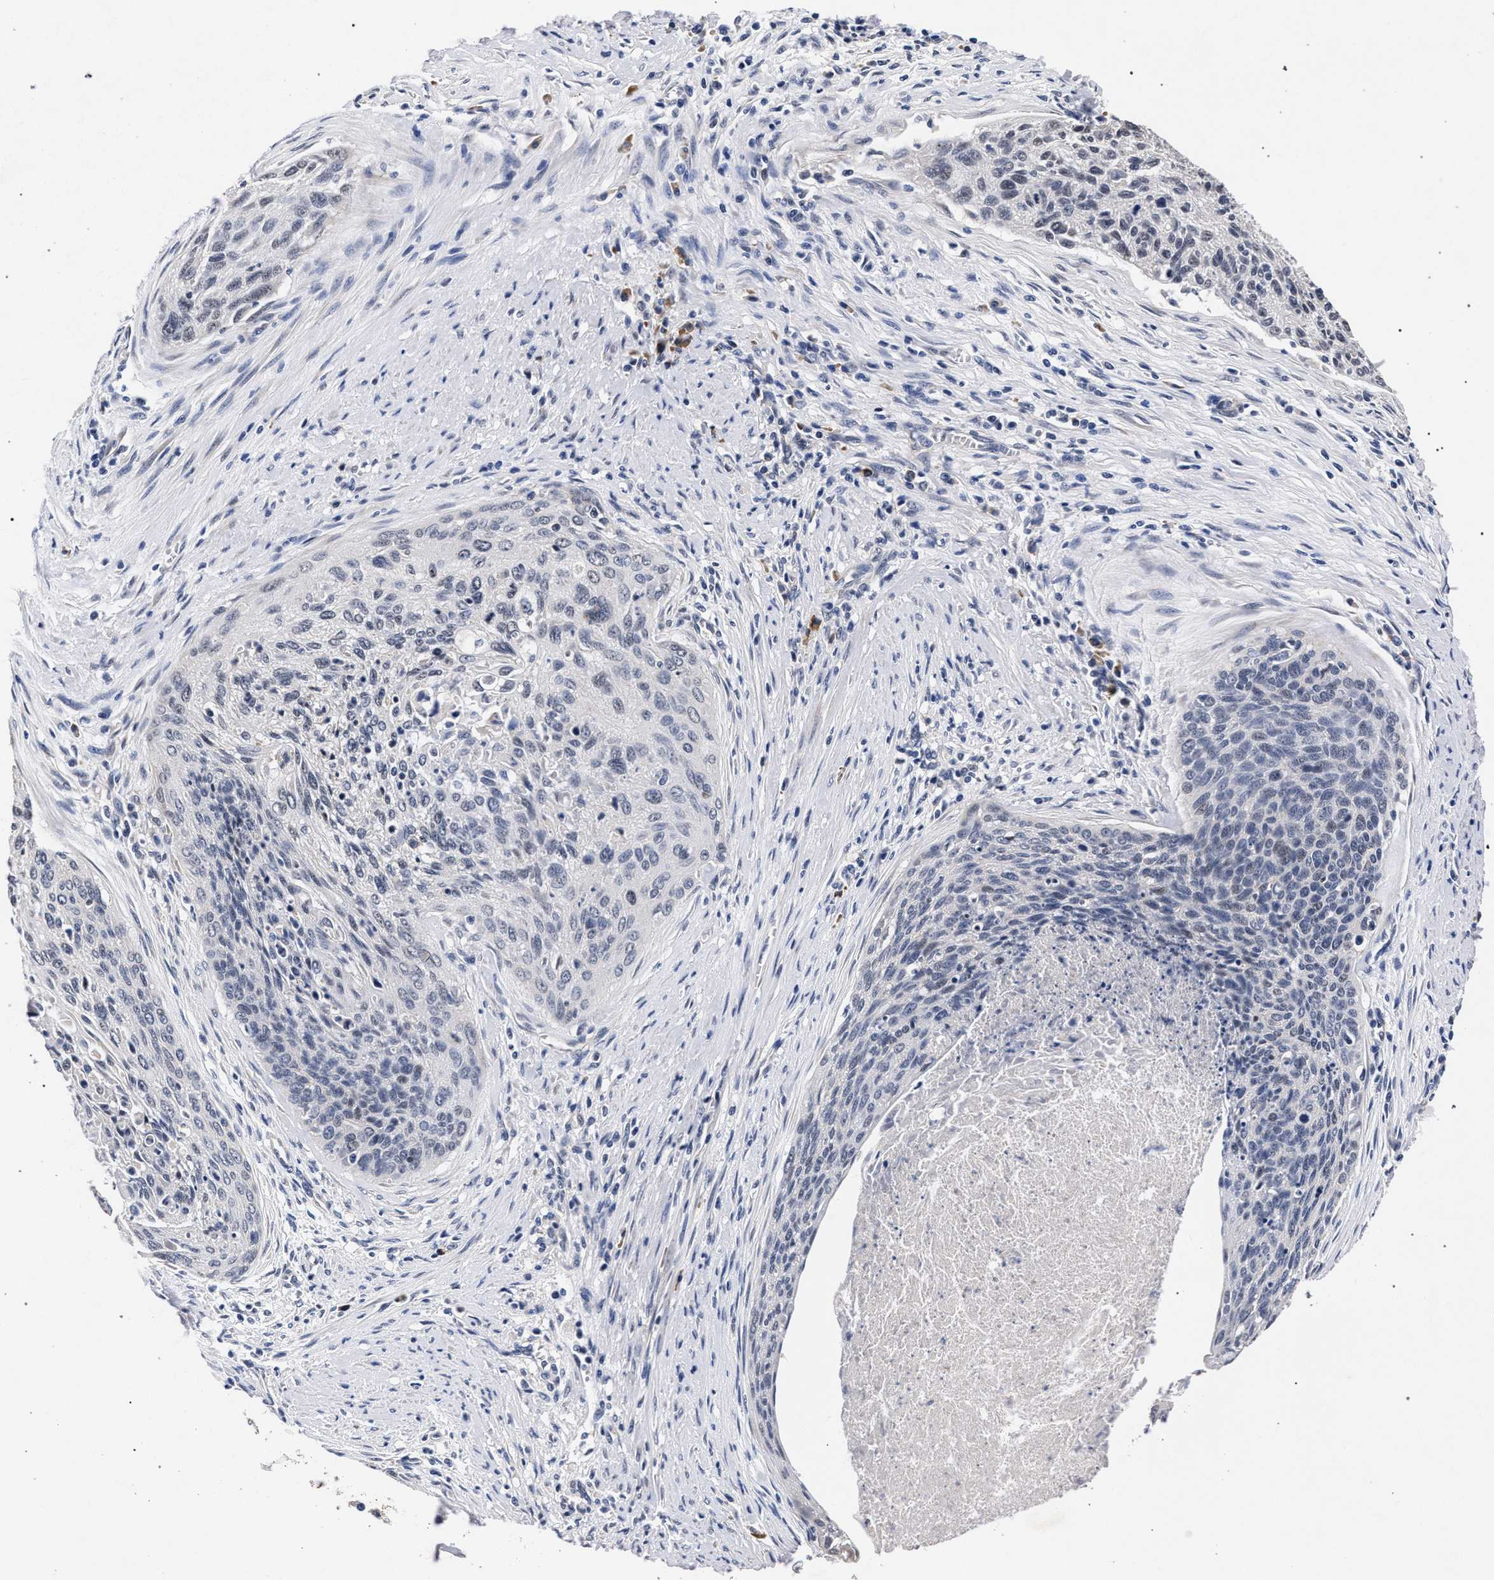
{"staining": {"intensity": "negative", "quantity": "none", "location": "none"}, "tissue": "cervical cancer", "cell_type": "Tumor cells", "image_type": "cancer", "snomed": [{"axis": "morphology", "description": "Squamous cell carcinoma, NOS"}, {"axis": "topography", "description": "Cervix"}], "caption": "The immunohistochemistry histopathology image has no significant positivity in tumor cells of cervical cancer tissue.", "gene": "CFAP95", "patient": {"sex": "female", "age": 55}}